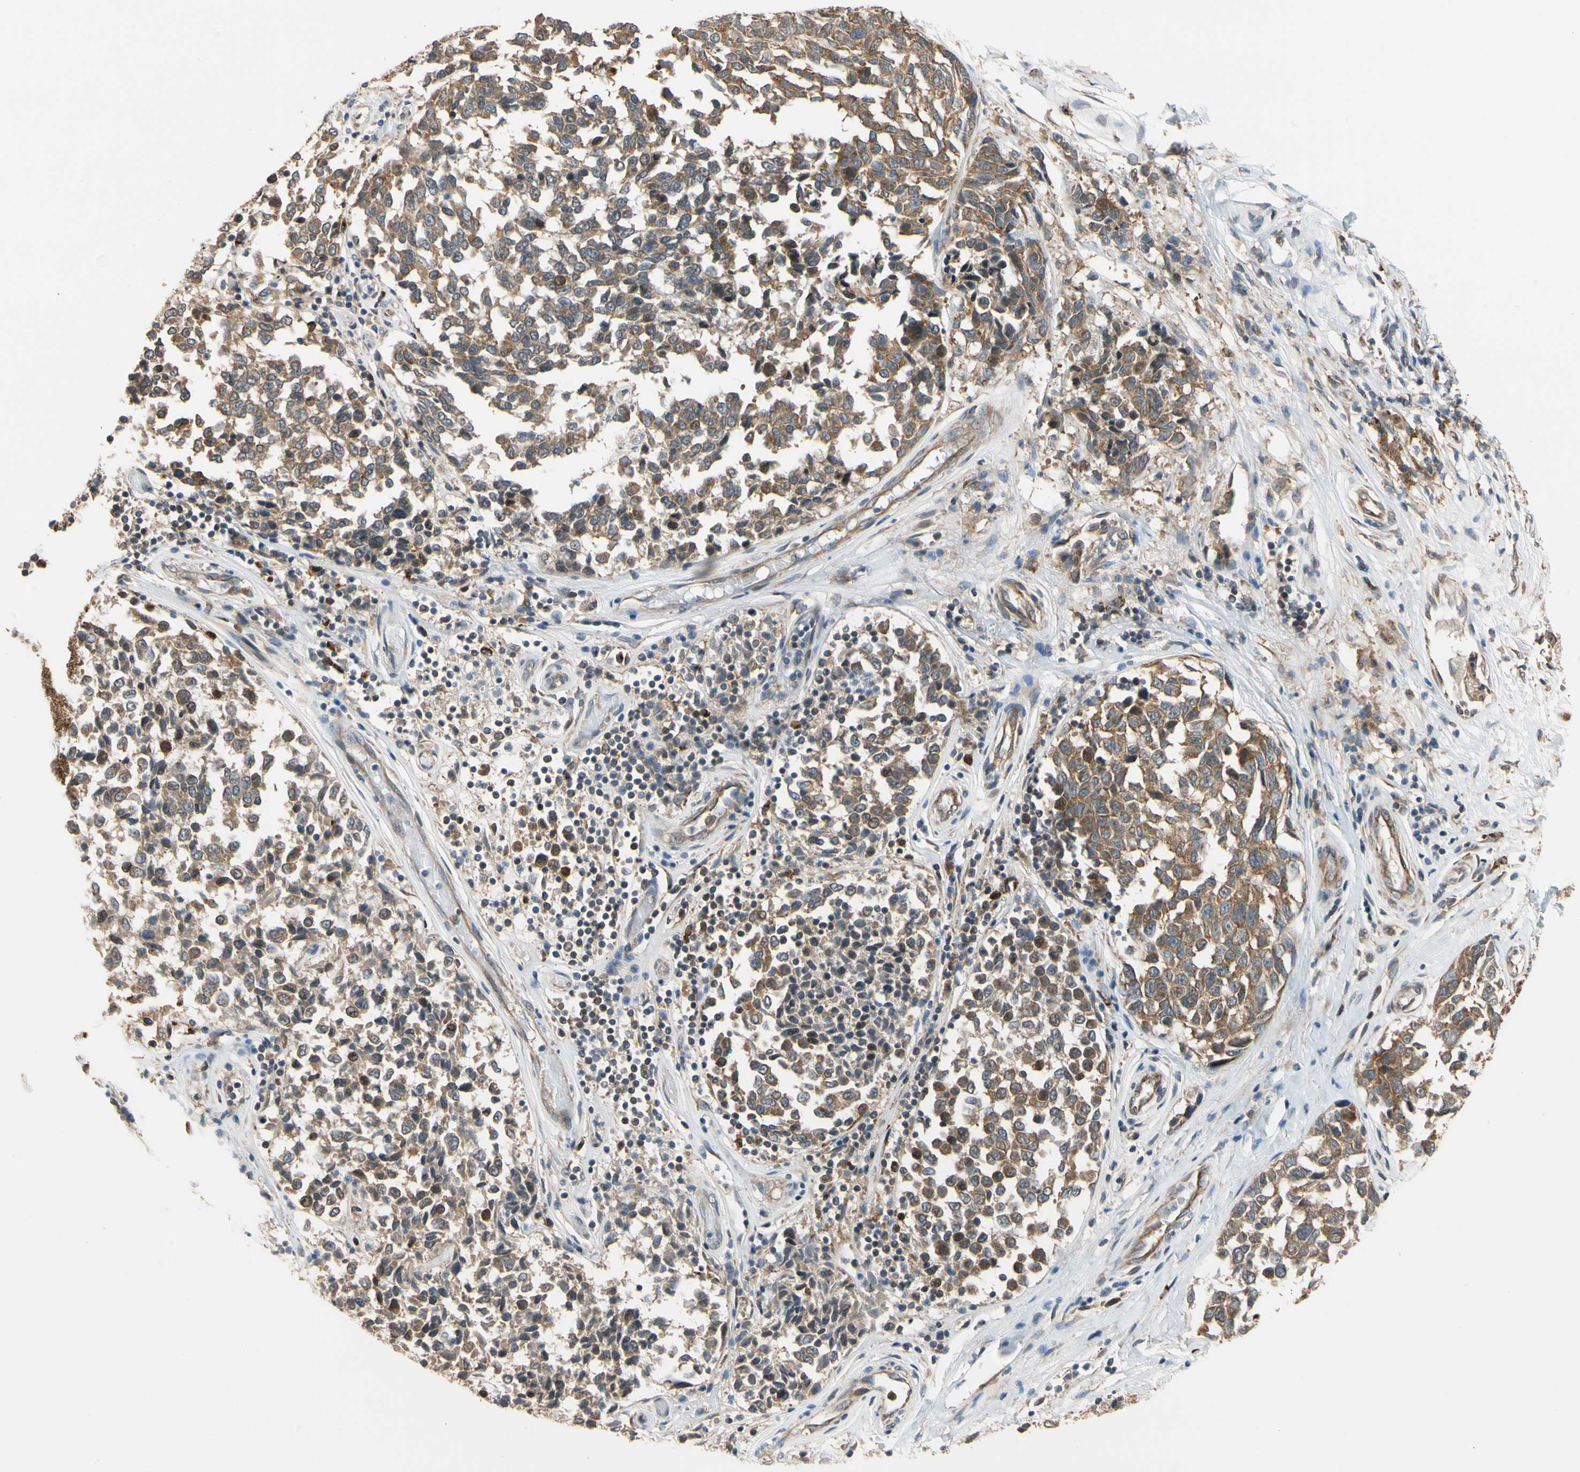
{"staining": {"intensity": "moderate", "quantity": ">75%", "location": "cytoplasmic/membranous"}, "tissue": "melanoma", "cell_type": "Tumor cells", "image_type": "cancer", "snomed": [{"axis": "morphology", "description": "Malignant melanoma, NOS"}, {"axis": "topography", "description": "Skin"}], "caption": "A histopathology image of melanoma stained for a protein displays moderate cytoplasmic/membranous brown staining in tumor cells.", "gene": "ANKHD1", "patient": {"sex": "female", "age": 64}}